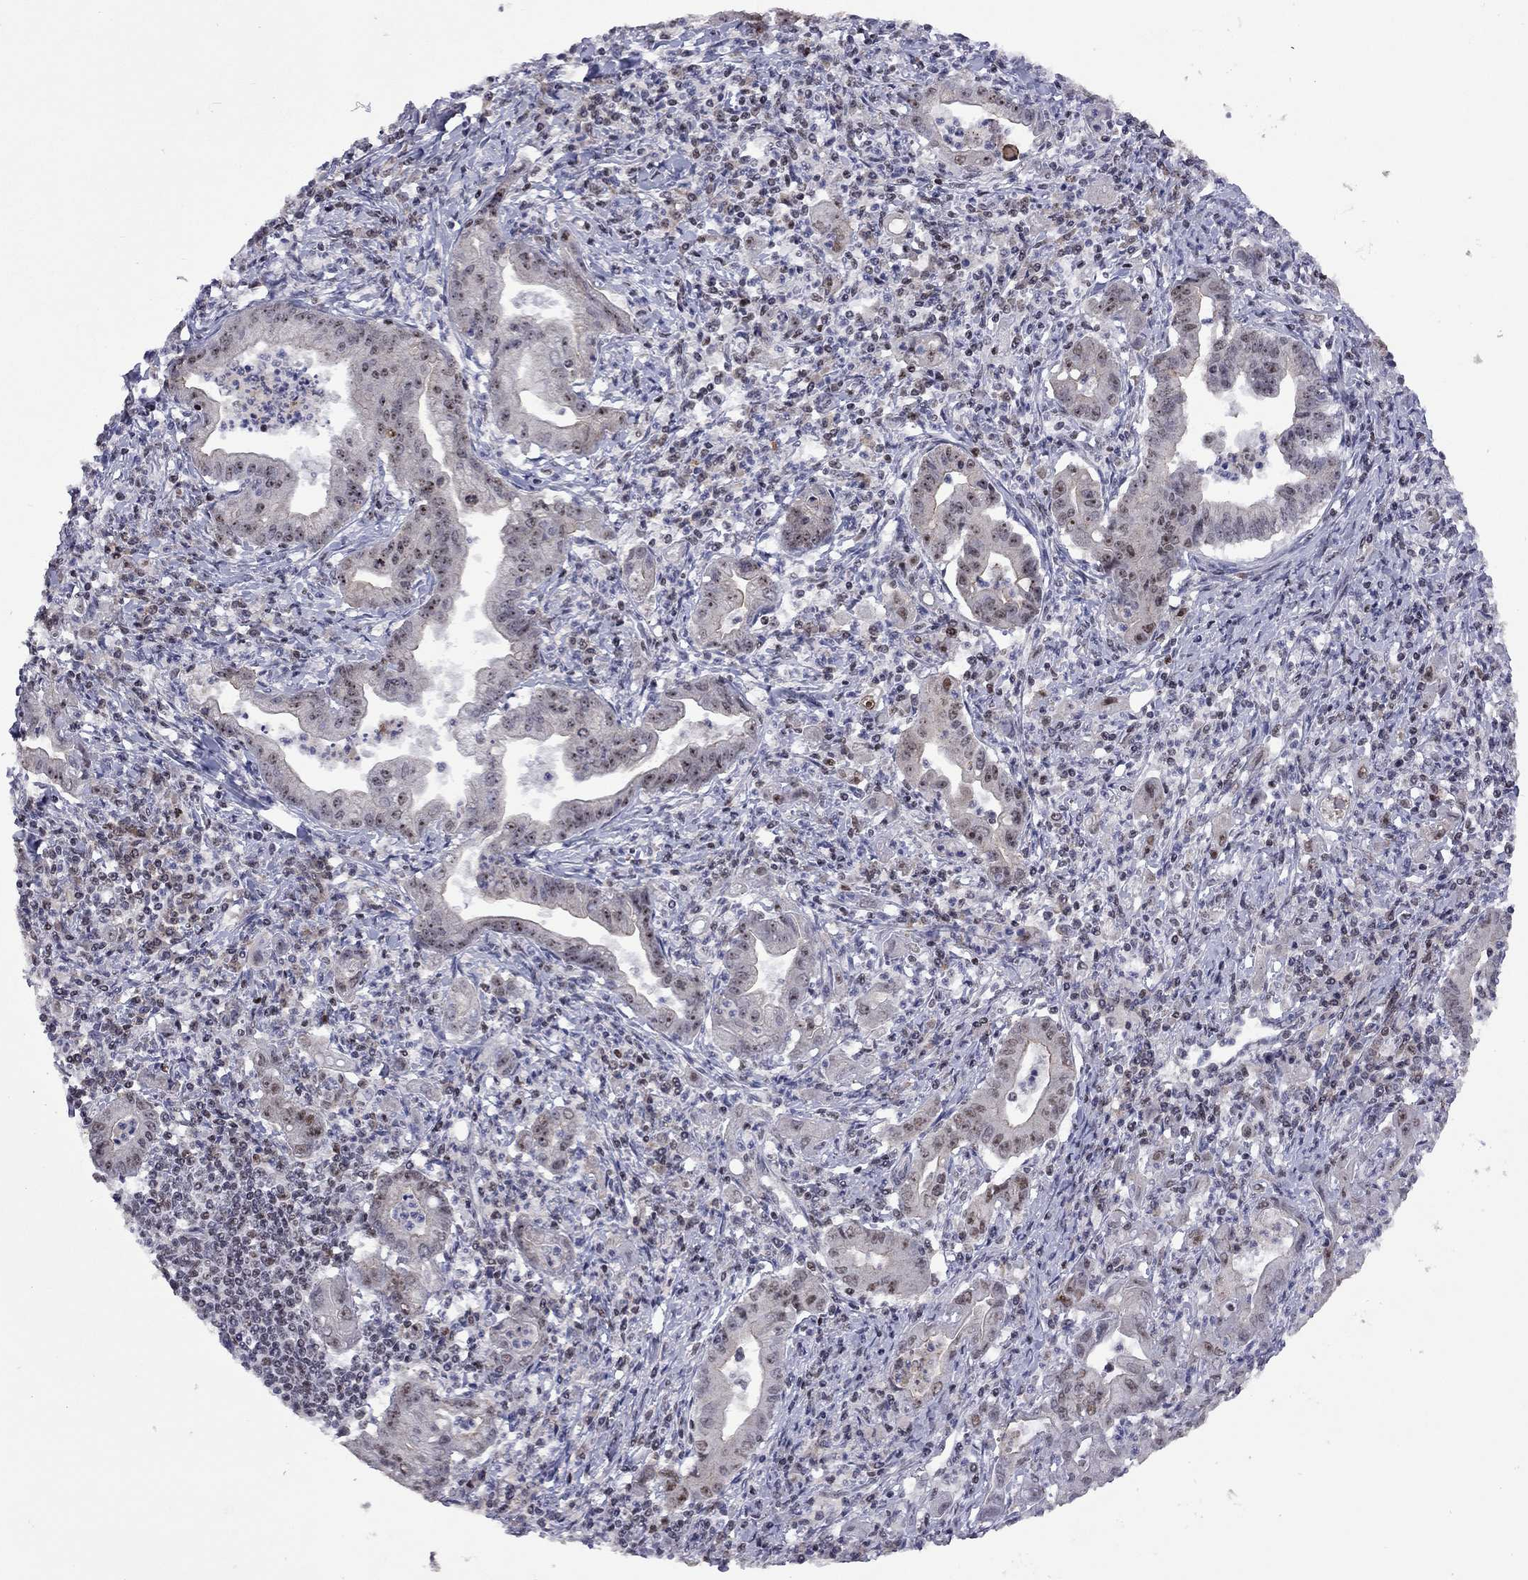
{"staining": {"intensity": "weak", "quantity": "25%-75%", "location": "nuclear"}, "tissue": "stomach cancer", "cell_type": "Tumor cells", "image_type": "cancer", "snomed": [{"axis": "morphology", "description": "Adenocarcinoma, NOS"}, {"axis": "topography", "description": "Stomach, upper"}], "caption": "Stomach cancer stained with a protein marker reveals weak staining in tumor cells.", "gene": "SPOUT1", "patient": {"sex": "female", "age": 79}}